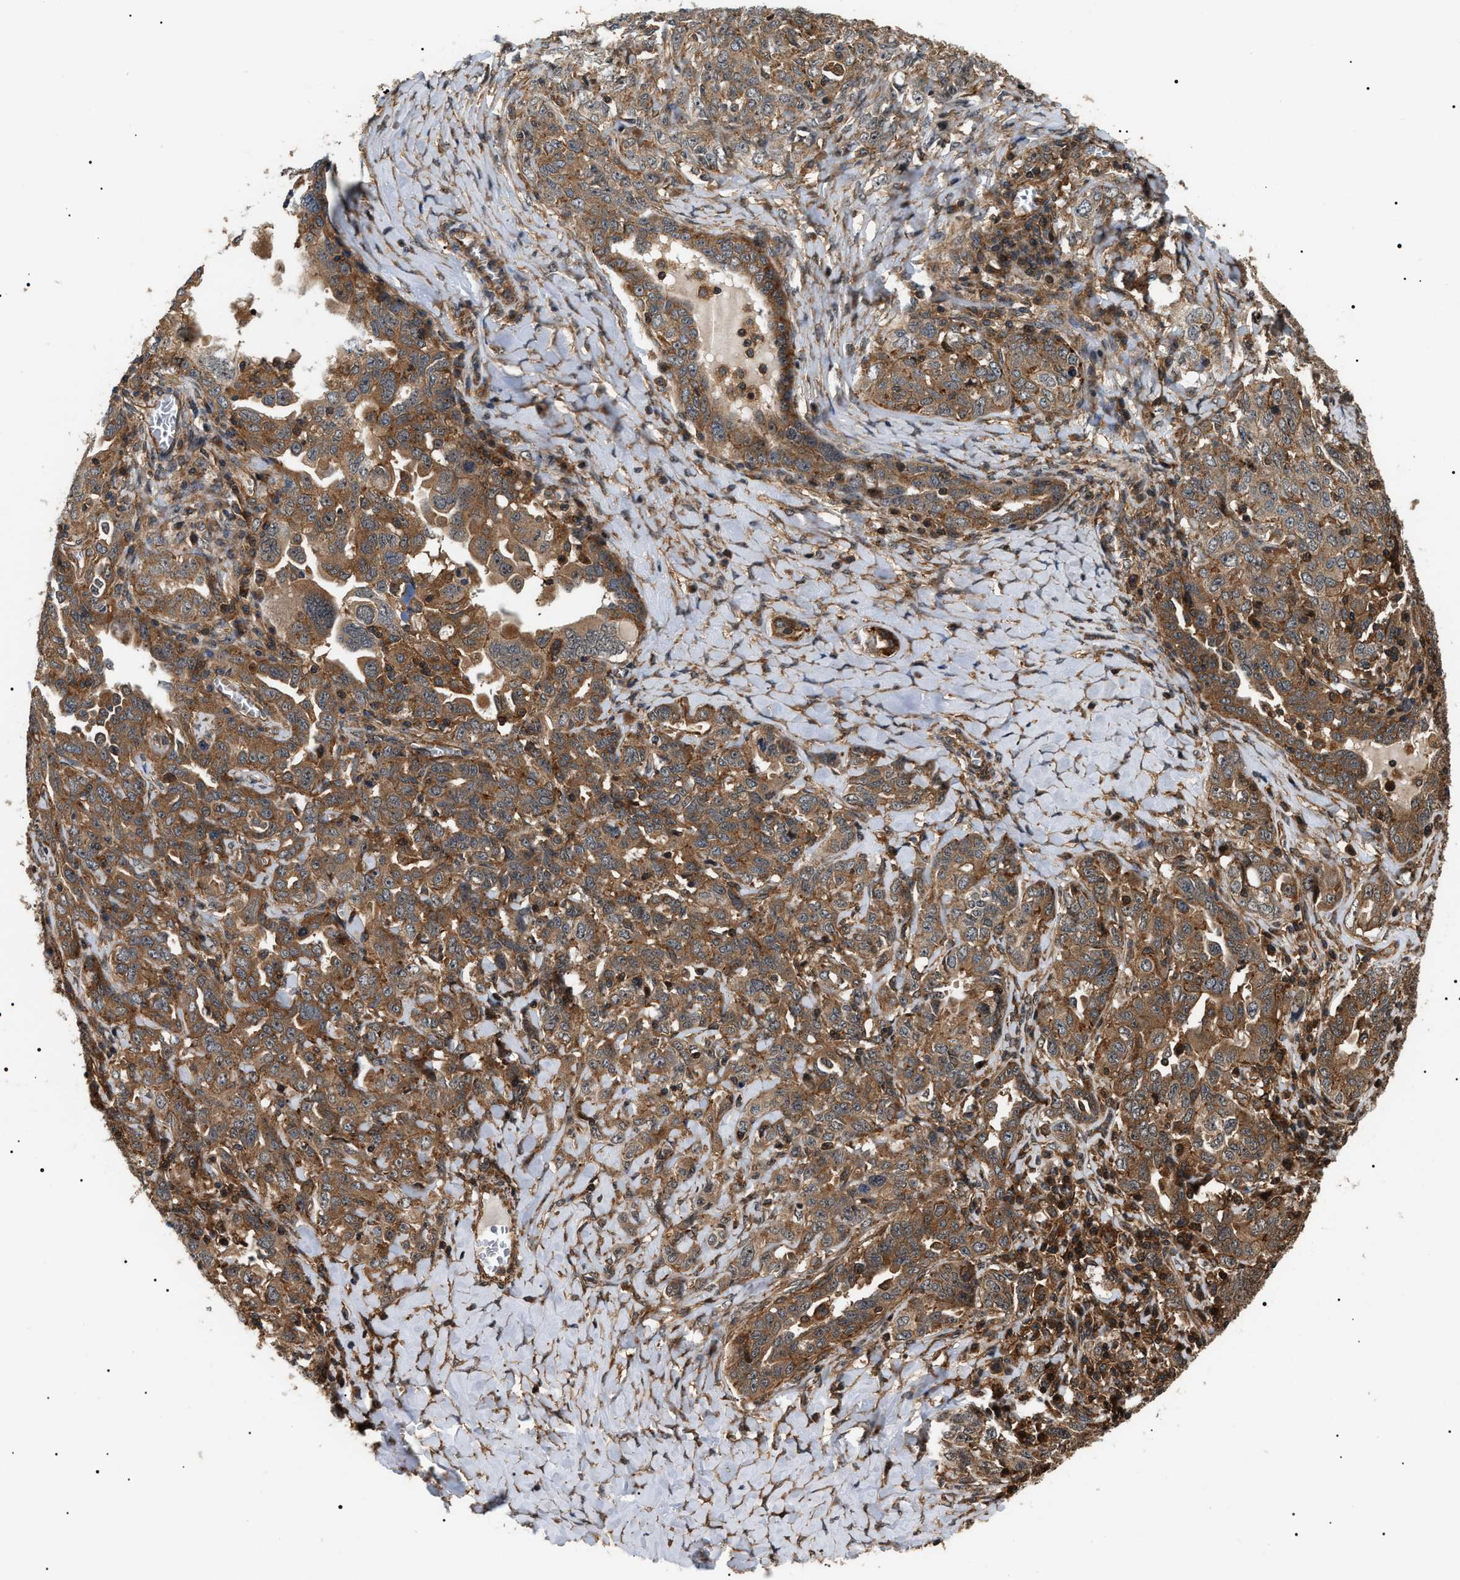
{"staining": {"intensity": "moderate", "quantity": ">75%", "location": "cytoplasmic/membranous"}, "tissue": "ovarian cancer", "cell_type": "Tumor cells", "image_type": "cancer", "snomed": [{"axis": "morphology", "description": "Carcinoma, endometroid"}, {"axis": "topography", "description": "Ovary"}], "caption": "Ovarian cancer (endometroid carcinoma) stained with a brown dye reveals moderate cytoplasmic/membranous positive expression in approximately >75% of tumor cells.", "gene": "SH3GLB2", "patient": {"sex": "female", "age": 62}}